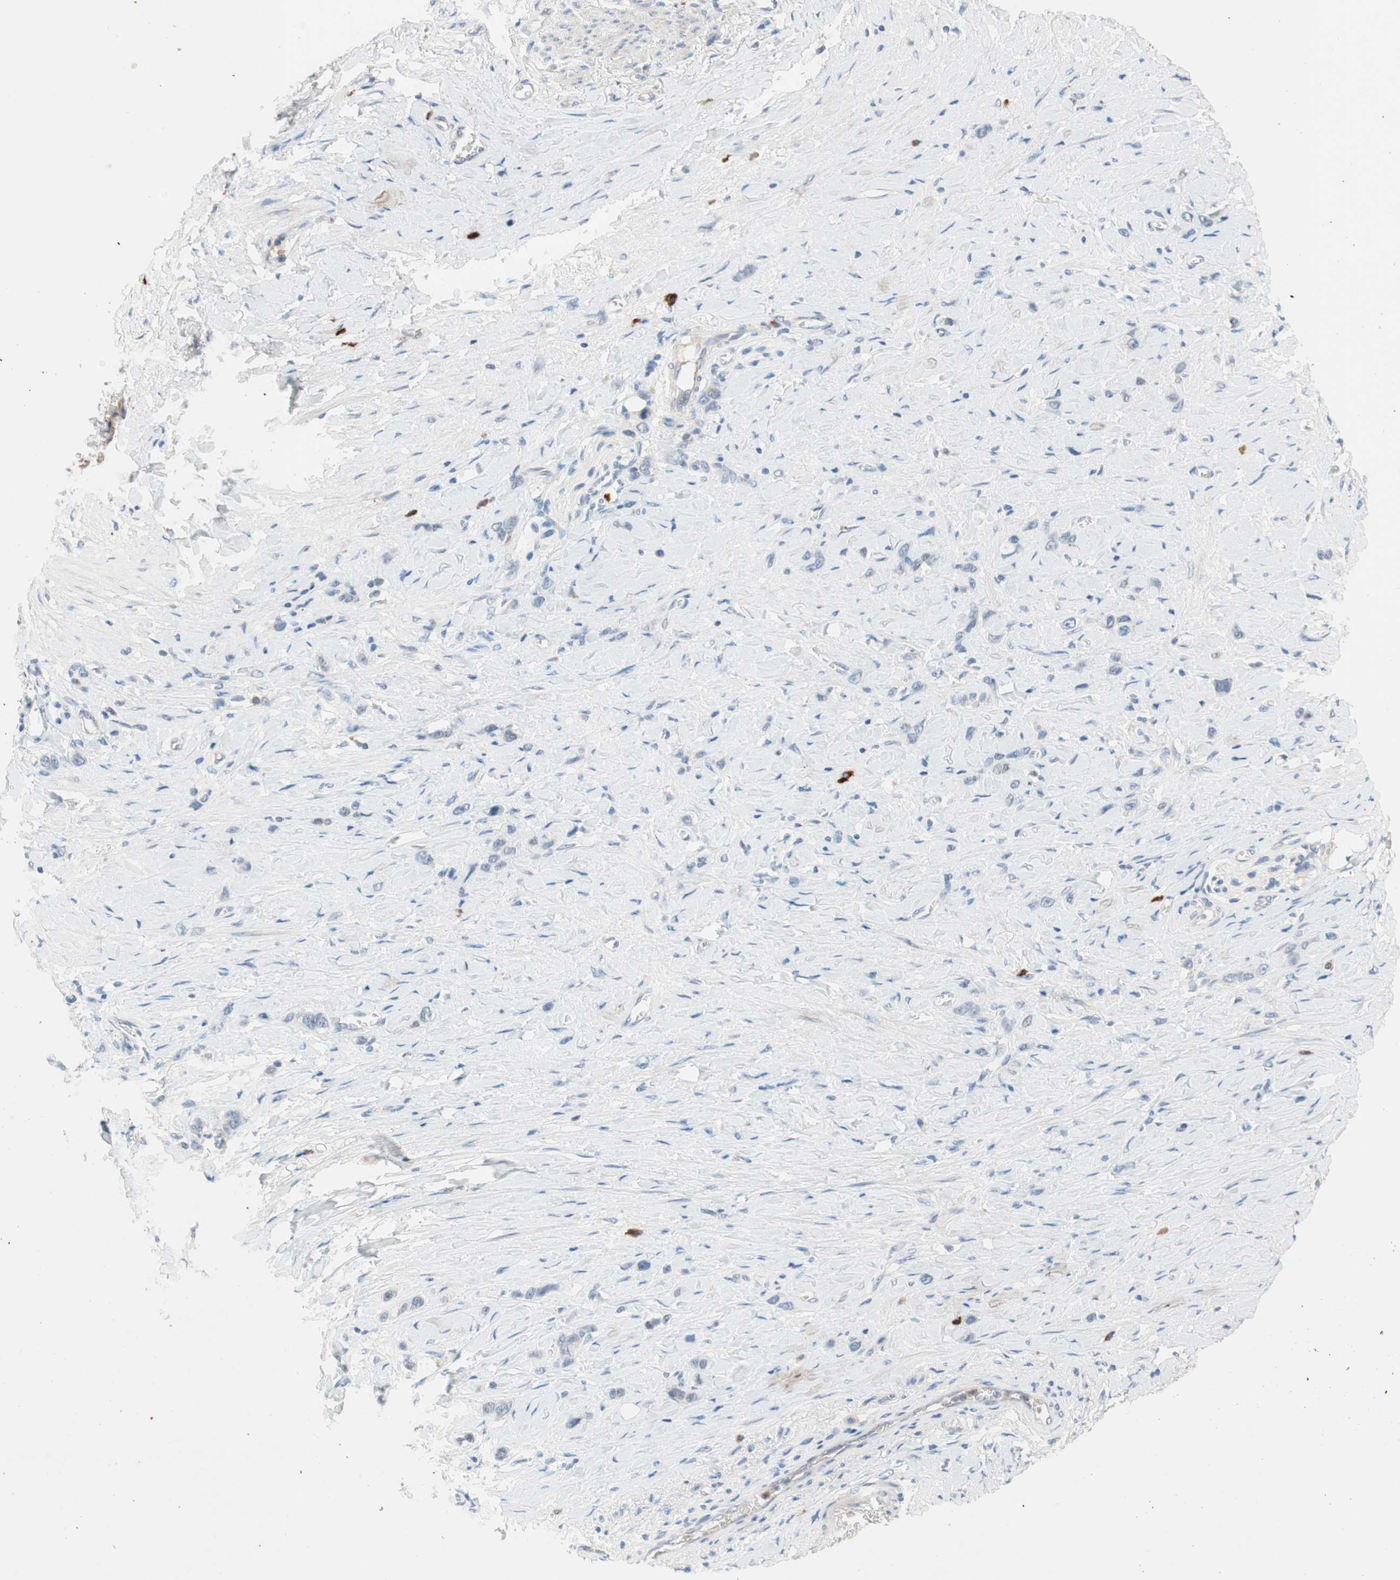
{"staining": {"intensity": "negative", "quantity": "none", "location": "none"}, "tissue": "stomach cancer", "cell_type": "Tumor cells", "image_type": "cancer", "snomed": [{"axis": "morphology", "description": "Normal tissue, NOS"}, {"axis": "morphology", "description": "Adenocarcinoma, NOS"}, {"axis": "morphology", "description": "Adenocarcinoma, High grade"}, {"axis": "topography", "description": "Stomach, upper"}, {"axis": "topography", "description": "Stomach"}], "caption": "The image shows no staining of tumor cells in stomach cancer (adenocarcinoma). (DAB immunohistochemistry, high magnification).", "gene": "PDZK1", "patient": {"sex": "female", "age": 65}}